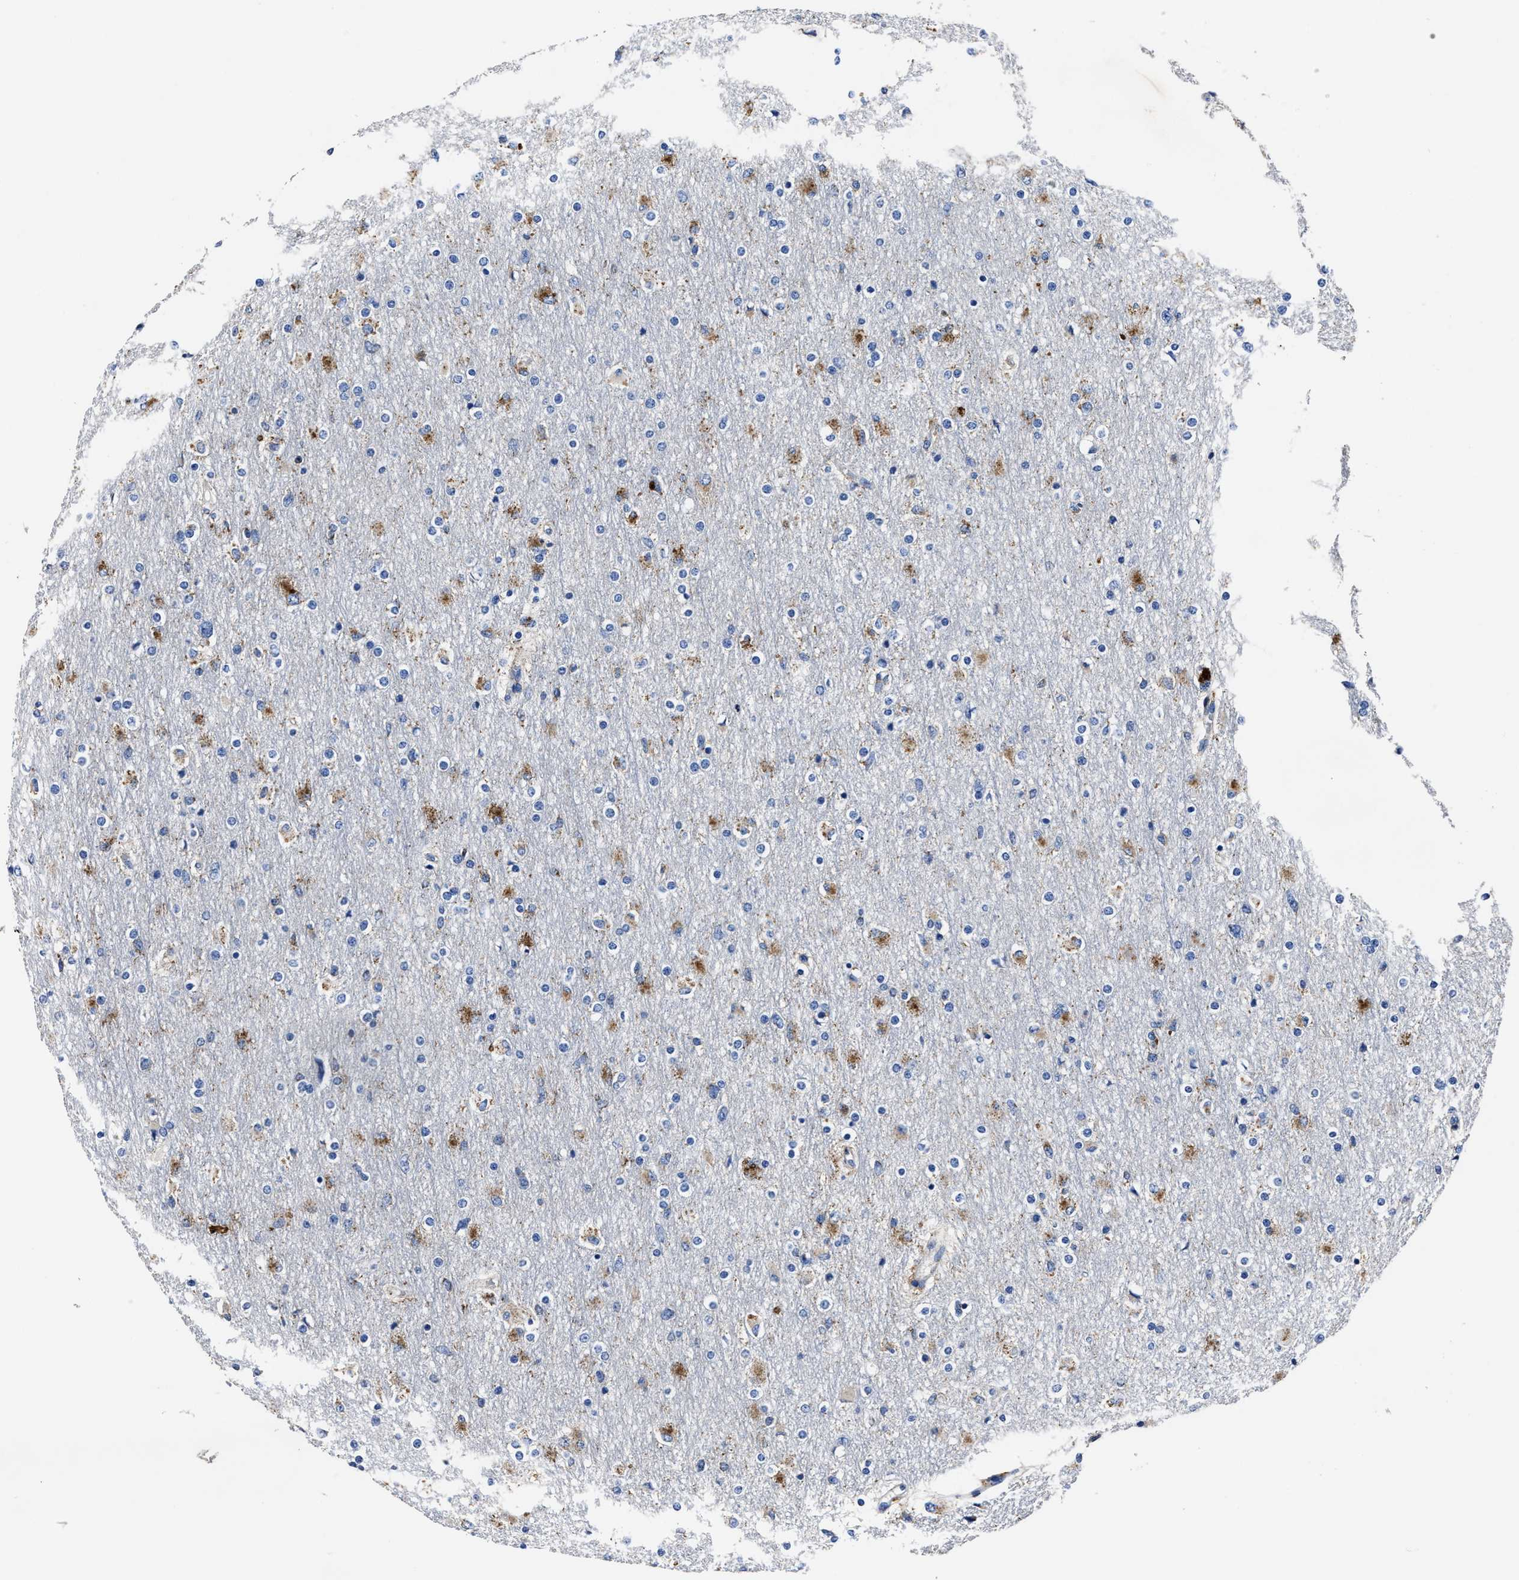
{"staining": {"intensity": "moderate", "quantity": ">75%", "location": "cytoplasmic/membranous"}, "tissue": "glioma", "cell_type": "Tumor cells", "image_type": "cancer", "snomed": [{"axis": "morphology", "description": "Glioma, malignant, High grade"}, {"axis": "topography", "description": "Cerebral cortex"}], "caption": "Immunohistochemical staining of glioma exhibits medium levels of moderate cytoplasmic/membranous protein expression in approximately >75% of tumor cells. The staining is performed using DAB brown chromogen to label protein expression. The nuclei are counter-stained blue using hematoxylin.", "gene": "LAMTOR4", "patient": {"sex": "female", "age": 36}}